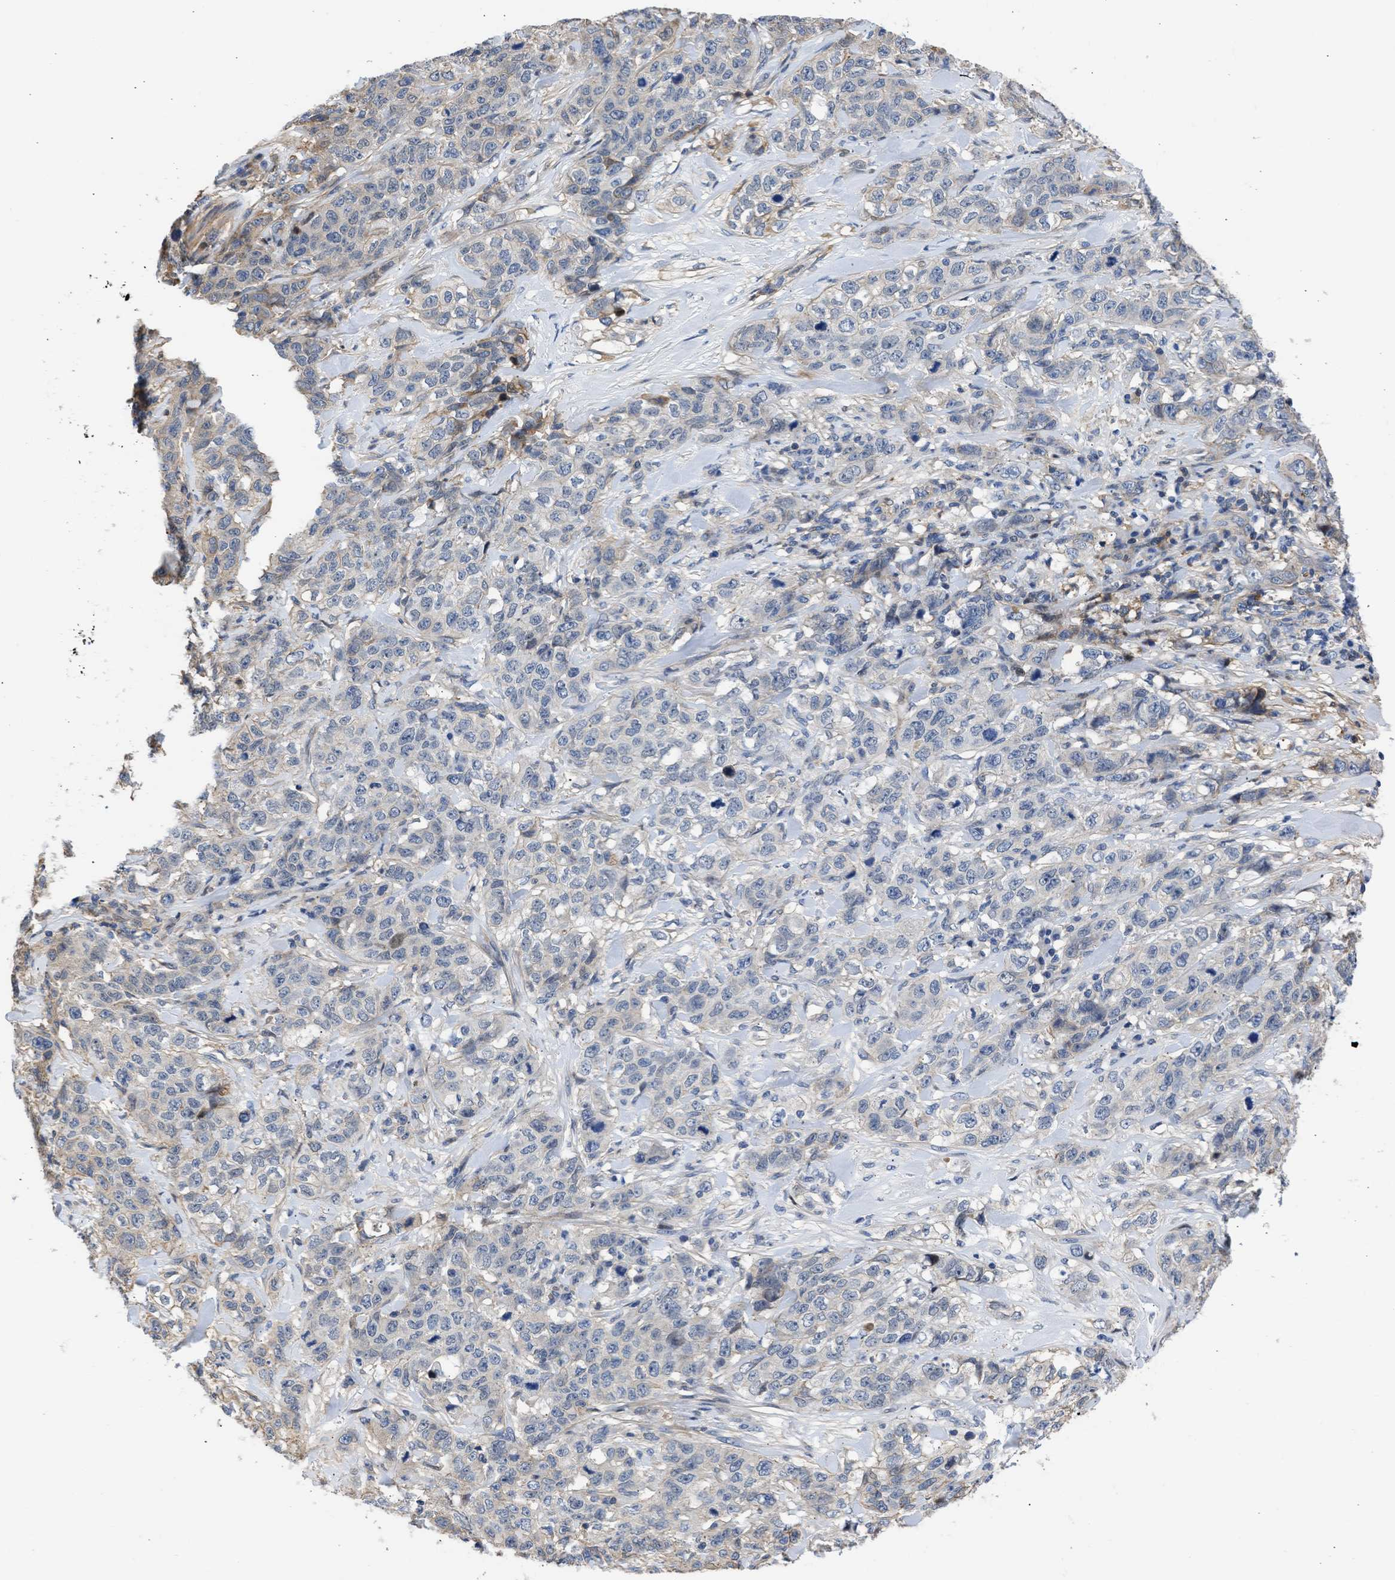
{"staining": {"intensity": "negative", "quantity": "none", "location": "none"}, "tissue": "stomach cancer", "cell_type": "Tumor cells", "image_type": "cancer", "snomed": [{"axis": "morphology", "description": "Adenocarcinoma, NOS"}, {"axis": "topography", "description": "Stomach"}], "caption": "A micrograph of human stomach cancer is negative for staining in tumor cells.", "gene": "MAS1L", "patient": {"sex": "male", "age": 48}}